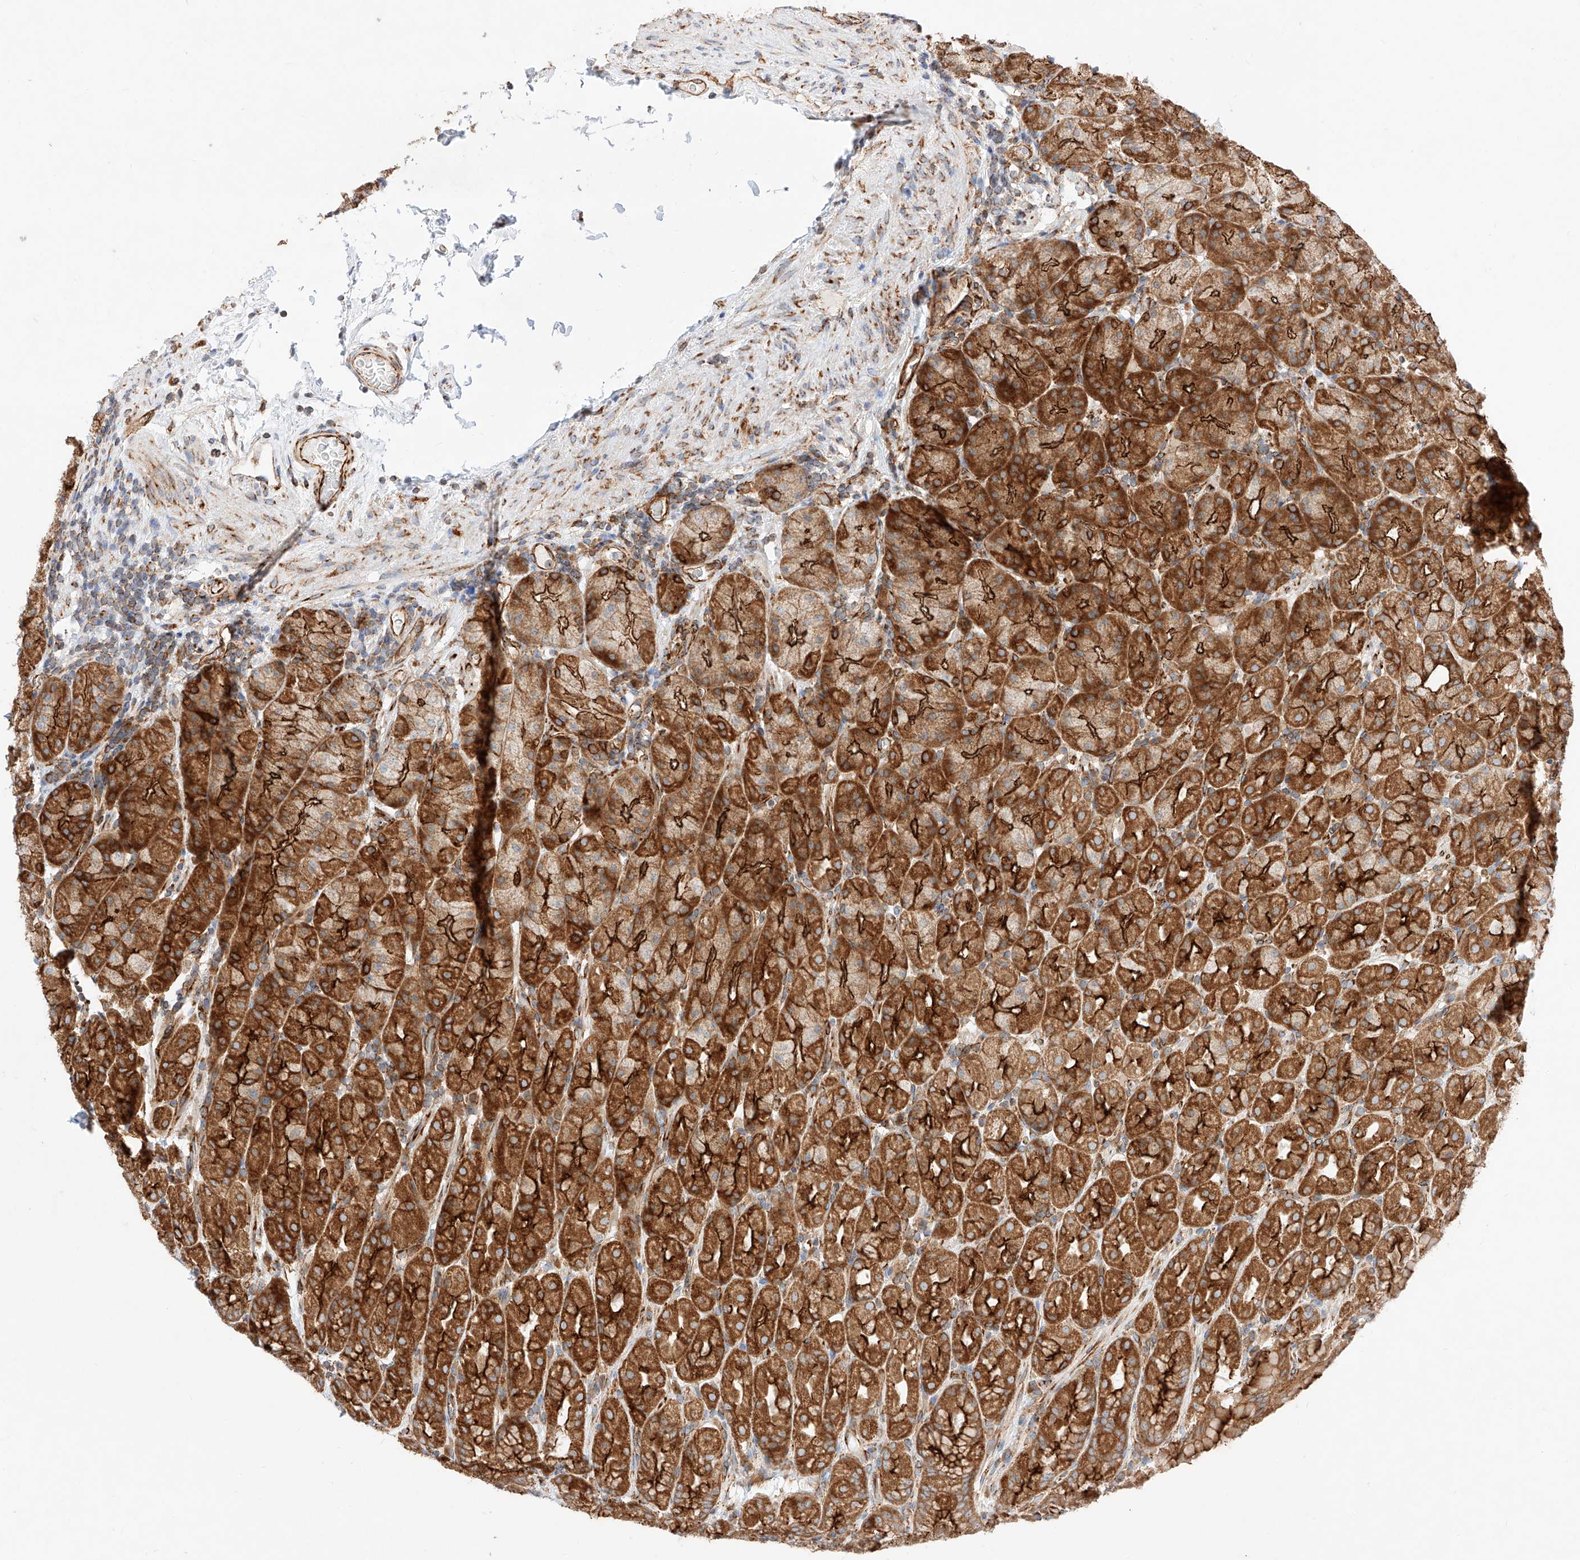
{"staining": {"intensity": "strong", "quantity": ">75%", "location": "cytoplasmic/membranous"}, "tissue": "stomach", "cell_type": "Glandular cells", "image_type": "normal", "snomed": [{"axis": "morphology", "description": "Normal tissue, NOS"}, {"axis": "topography", "description": "Stomach, upper"}], "caption": "High-power microscopy captured an IHC photomicrograph of normal stomach, revealing strong cytoplasmic/membranous staining in about >75% of glandular cells. (DAB = brown stain, brightfield microscopy at high magnification).", "gene": "CSGALNACT2", "patient": {"sex": "male", "age": 68}}